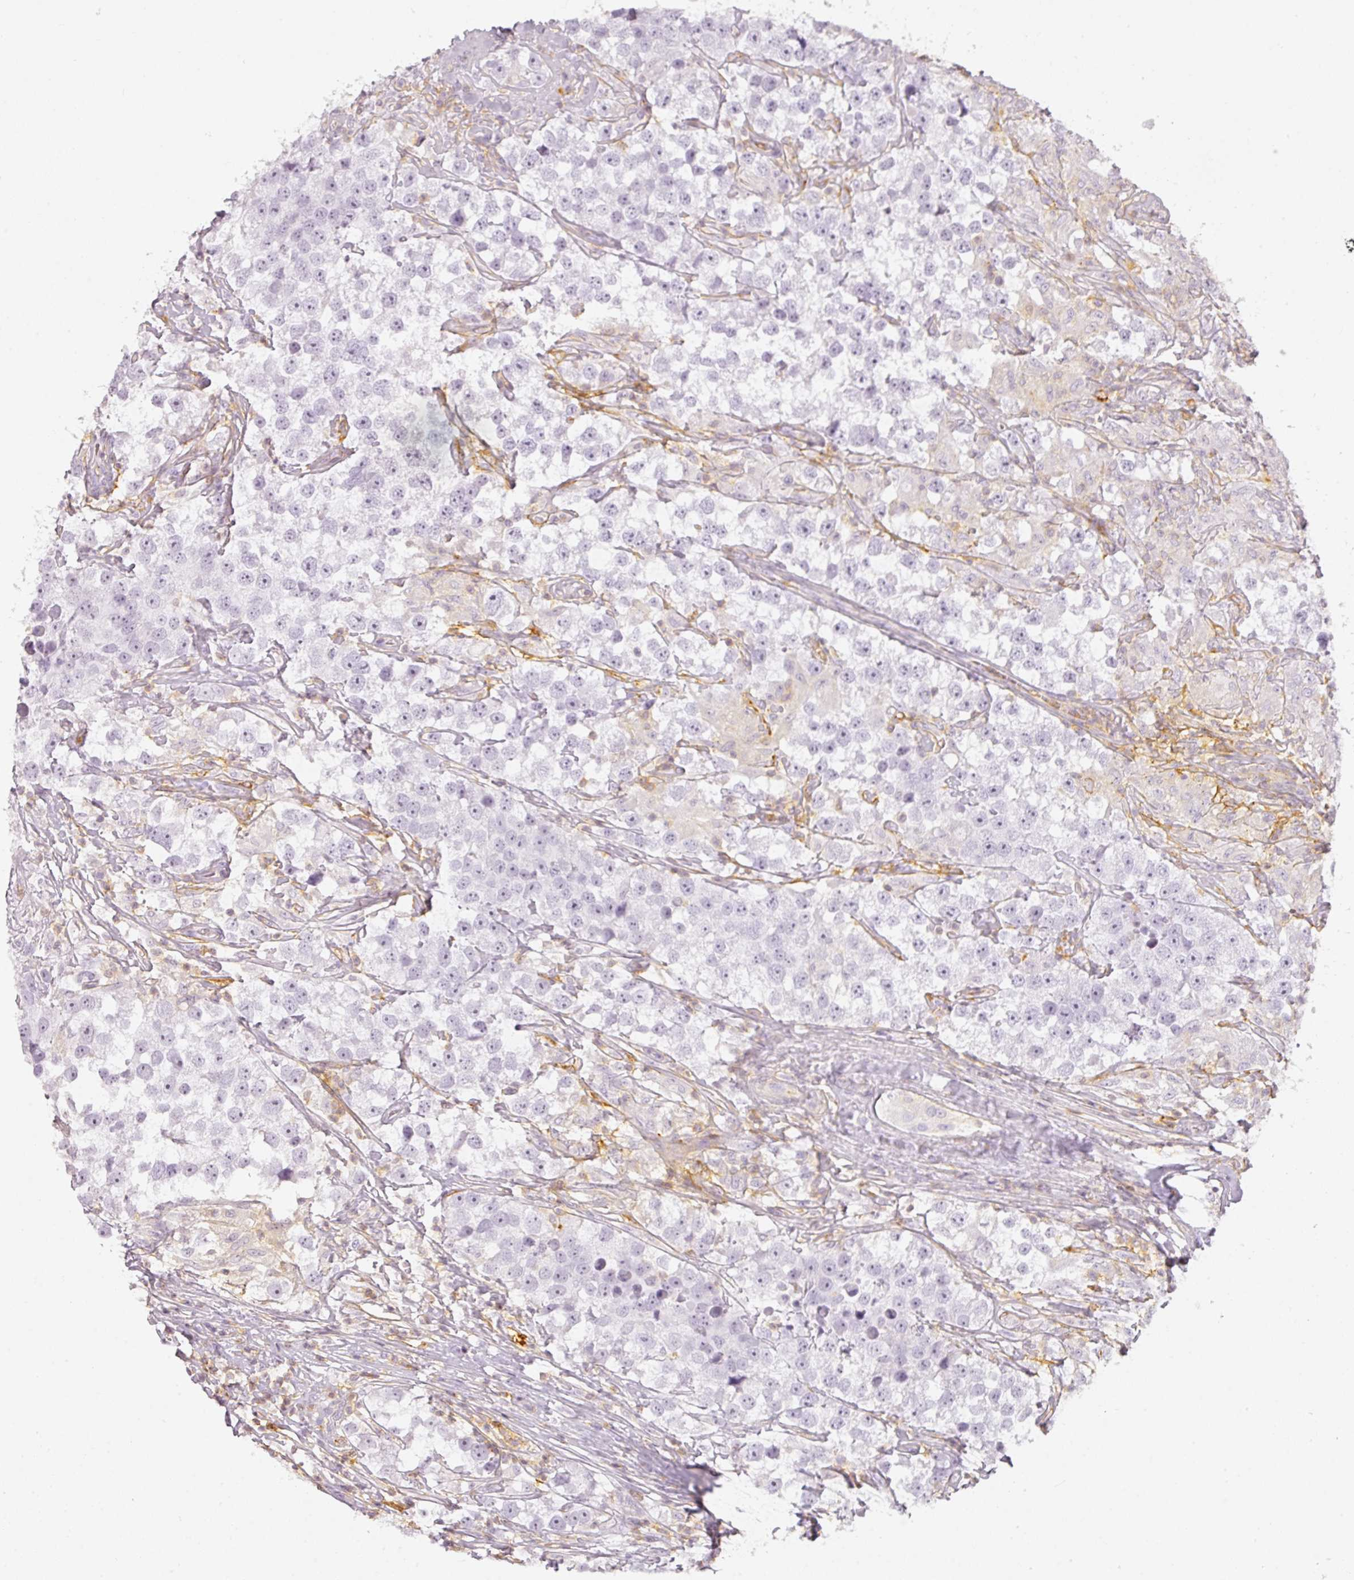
{"staining": {"intensity": "negative", "quantity": "none", "location": "none"}, "tissue": "testis cancer", "cell_type": "Tumor cells", "image_type": "cancer", "snomed": [{"axis": "morphology", "description": "Seminoma, NOS"}, {"axis": "topography", "description": "Testis"}], "caption": "Tumor cells are negative for protein expression in human testis seminoma.", "gene": "TMEM42", "patient": {"sex": "male", "age": 46}}